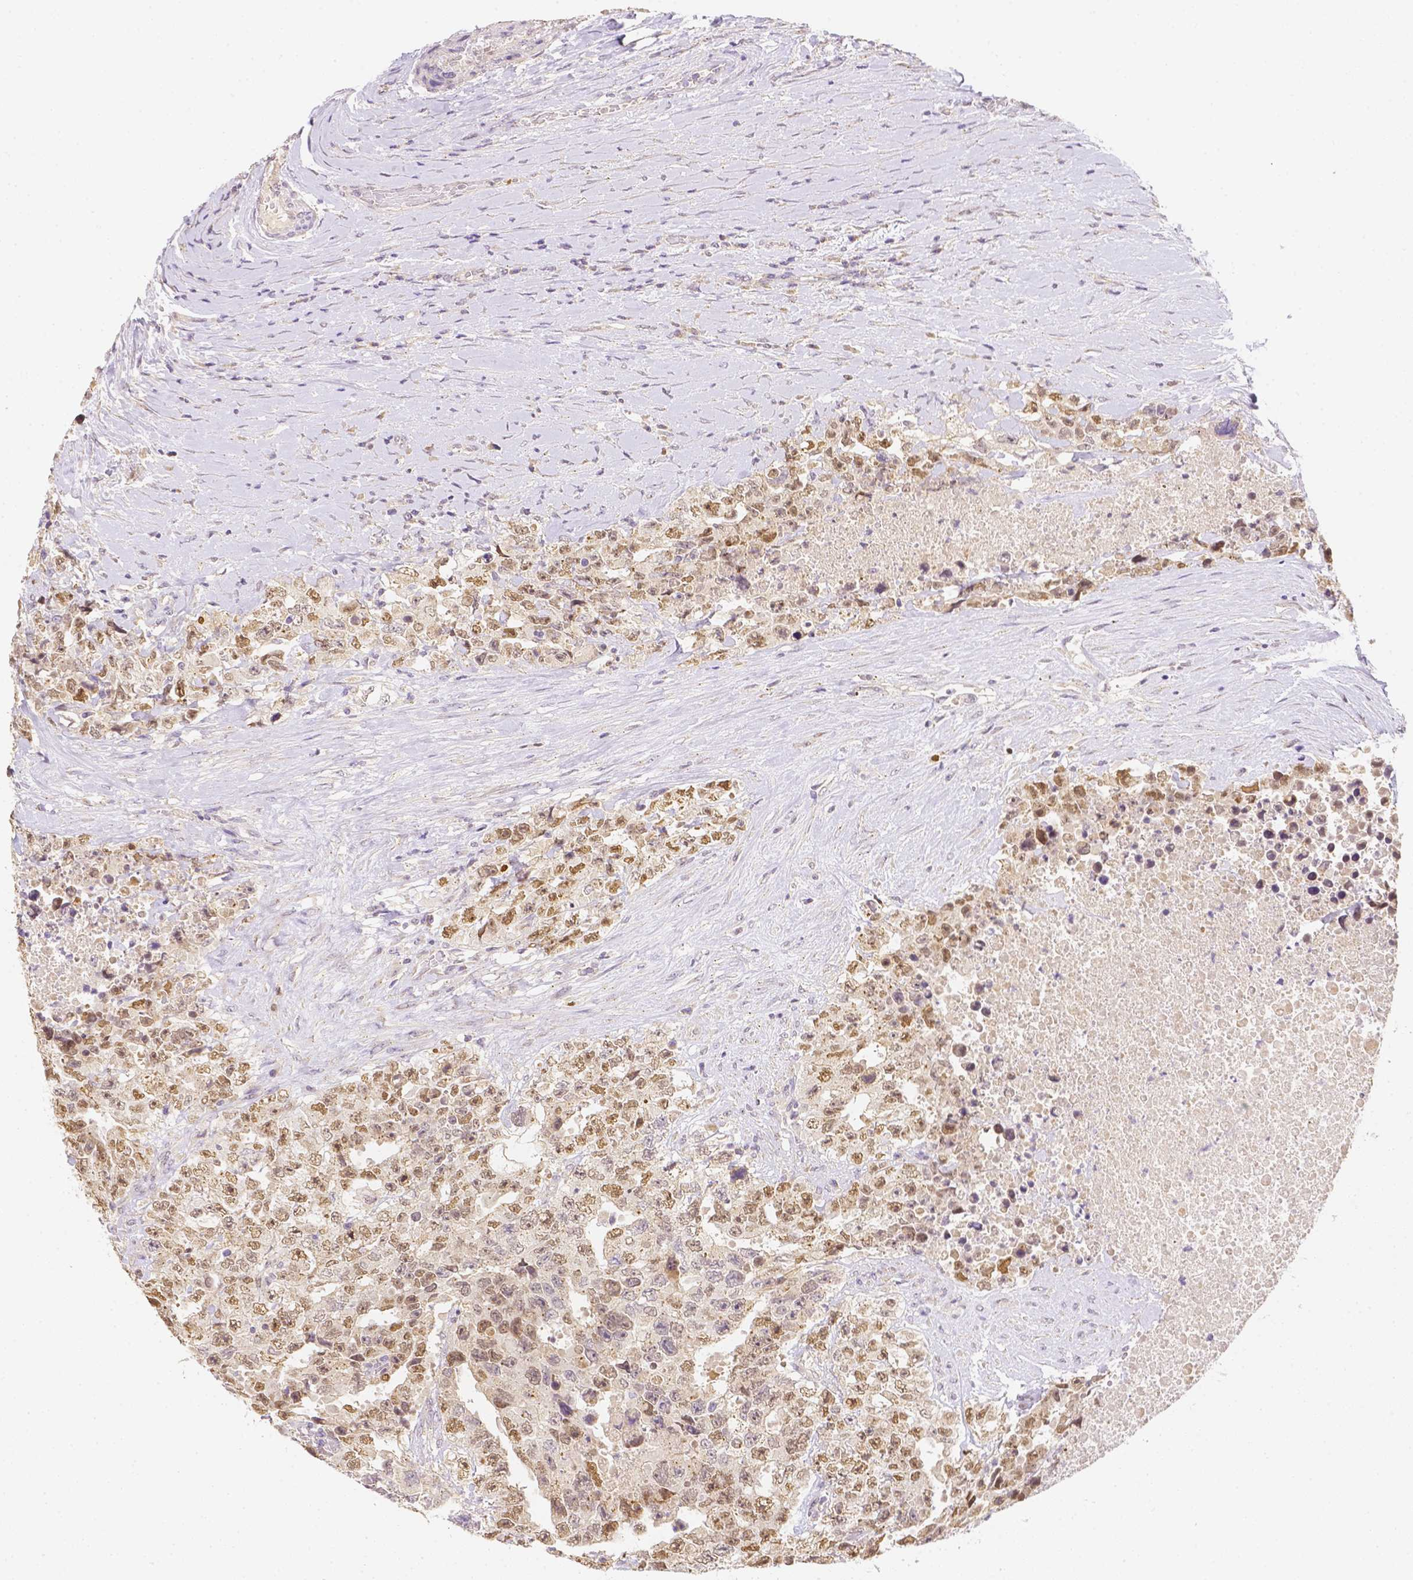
{"staining": {"intensity": "moderate", "quantity": "25%-75%", "location": "nuclear"}, "tissue": "testis cancer", "cell_type": "Tumor cells", "image_type": "cancer", "snomed": [{"axis": "morphology", "description": "Carcinoma, Embryonal, NOS"}, {"axis": "topography", "description": "Testis"}], "caption": "Testis cancer stained for a protein reveals moderate nuclear positivity in tumor cells.", "gene": "C10orf67", "patient": {"sex": "male", "age": 24}}